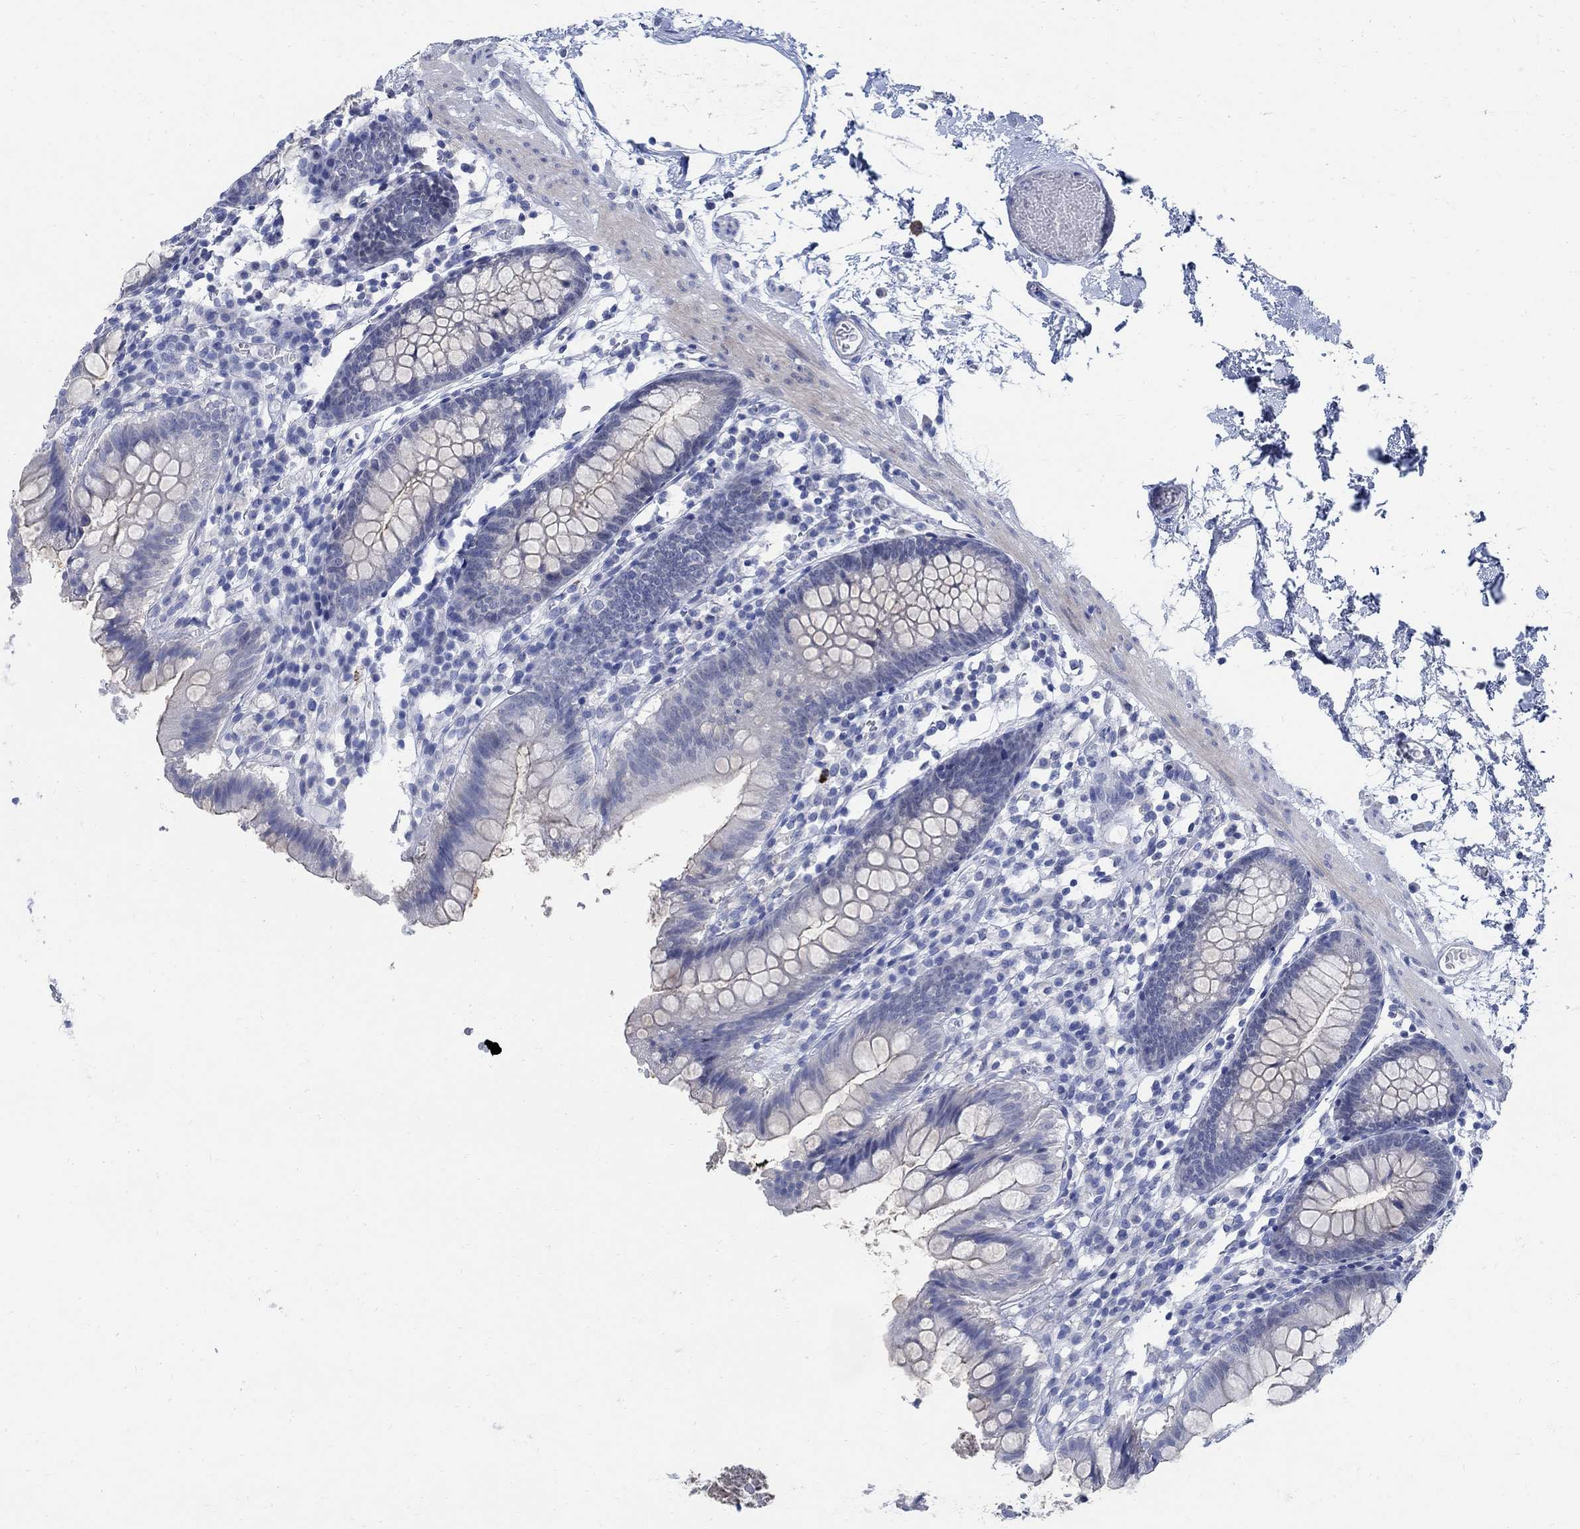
{"staining": {"intensity": "weak", "quantity": "<25%", "location": "cytoplasmic/membranous"}, "tissue": "small intestine", "cell_type": "Glandular cells", "image_type": "normal", "snomed": [{"axis": "morphology", "description": "Normal tissue, NOS"}, {"axis": "topography", "description": "Small intestine"}], "caption": "The immunohistochemistry (IHC) micrograph has no significant positivity in glandular cells of small intestine. (DAB (3,3'-diaminobenzidine) immunohistochemistry (IHC), high magnification).", "gene": "CAMK2N1", "patient": {"sex": "female", "age": 90}}